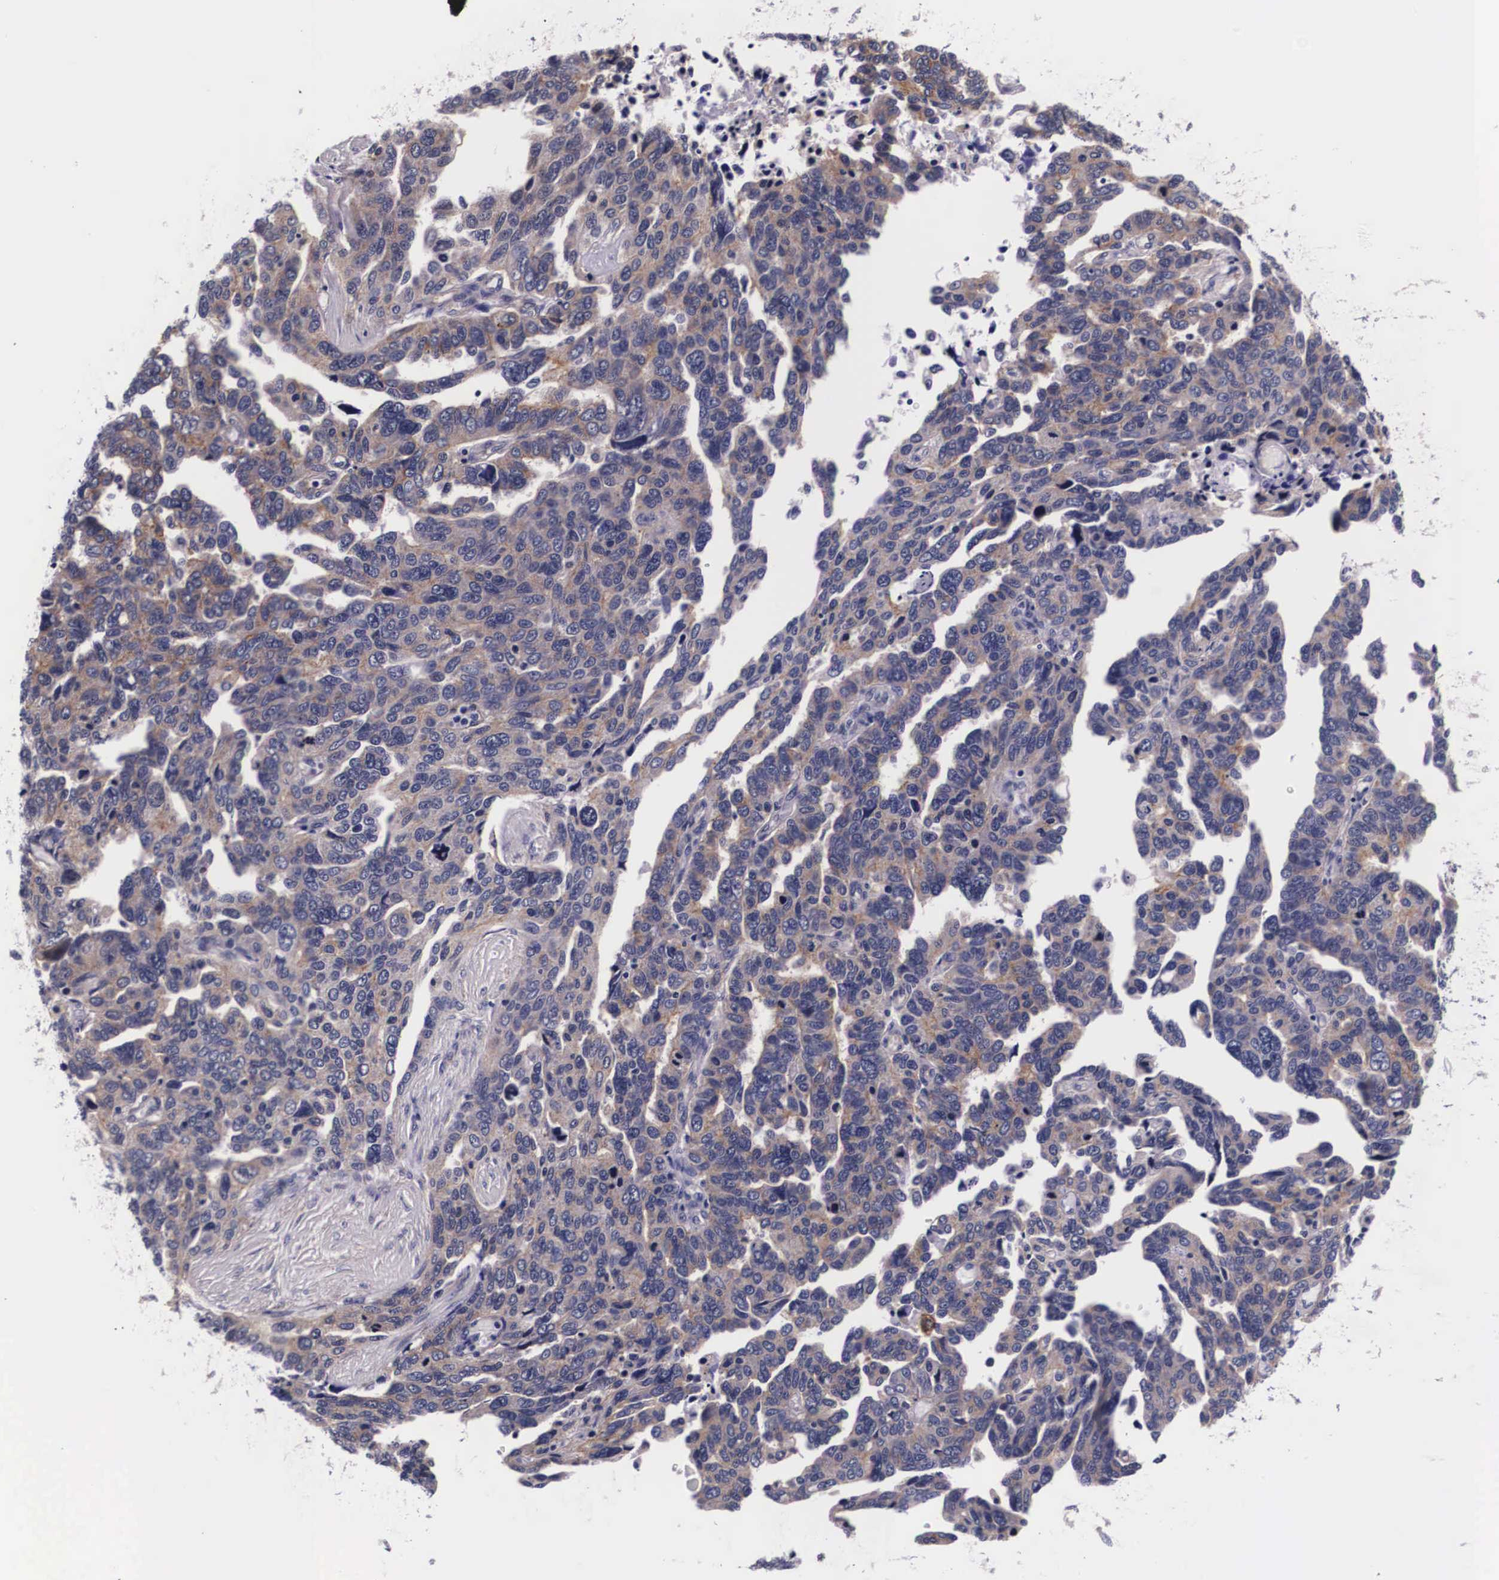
{"staining": {"intensity": "weak", "quantity": "25%-75%", "location": "cytoplasmic/membranous"}, "tissue": "ovarian cancer", "cell_type": "Tumor cells", "image_type": "cancer", "snomed": [{"axis": "morphology", "description": "Cystadenocarcinoma, serous, NOS"}, {"axis": "topography", "description": "Ovary"}], "caption": "An image of human serous cystadenocarcinoma (ovarian) stained for a protein displays weak cytoplasmic/membranous brown staining in tumor cells. (DAB (3,3'-diaminobenzidine) = brown stain, brightfield microscopy at high magnification).", "gene": "PHETA2", "patient": {"sex": "female", "age": 64}}